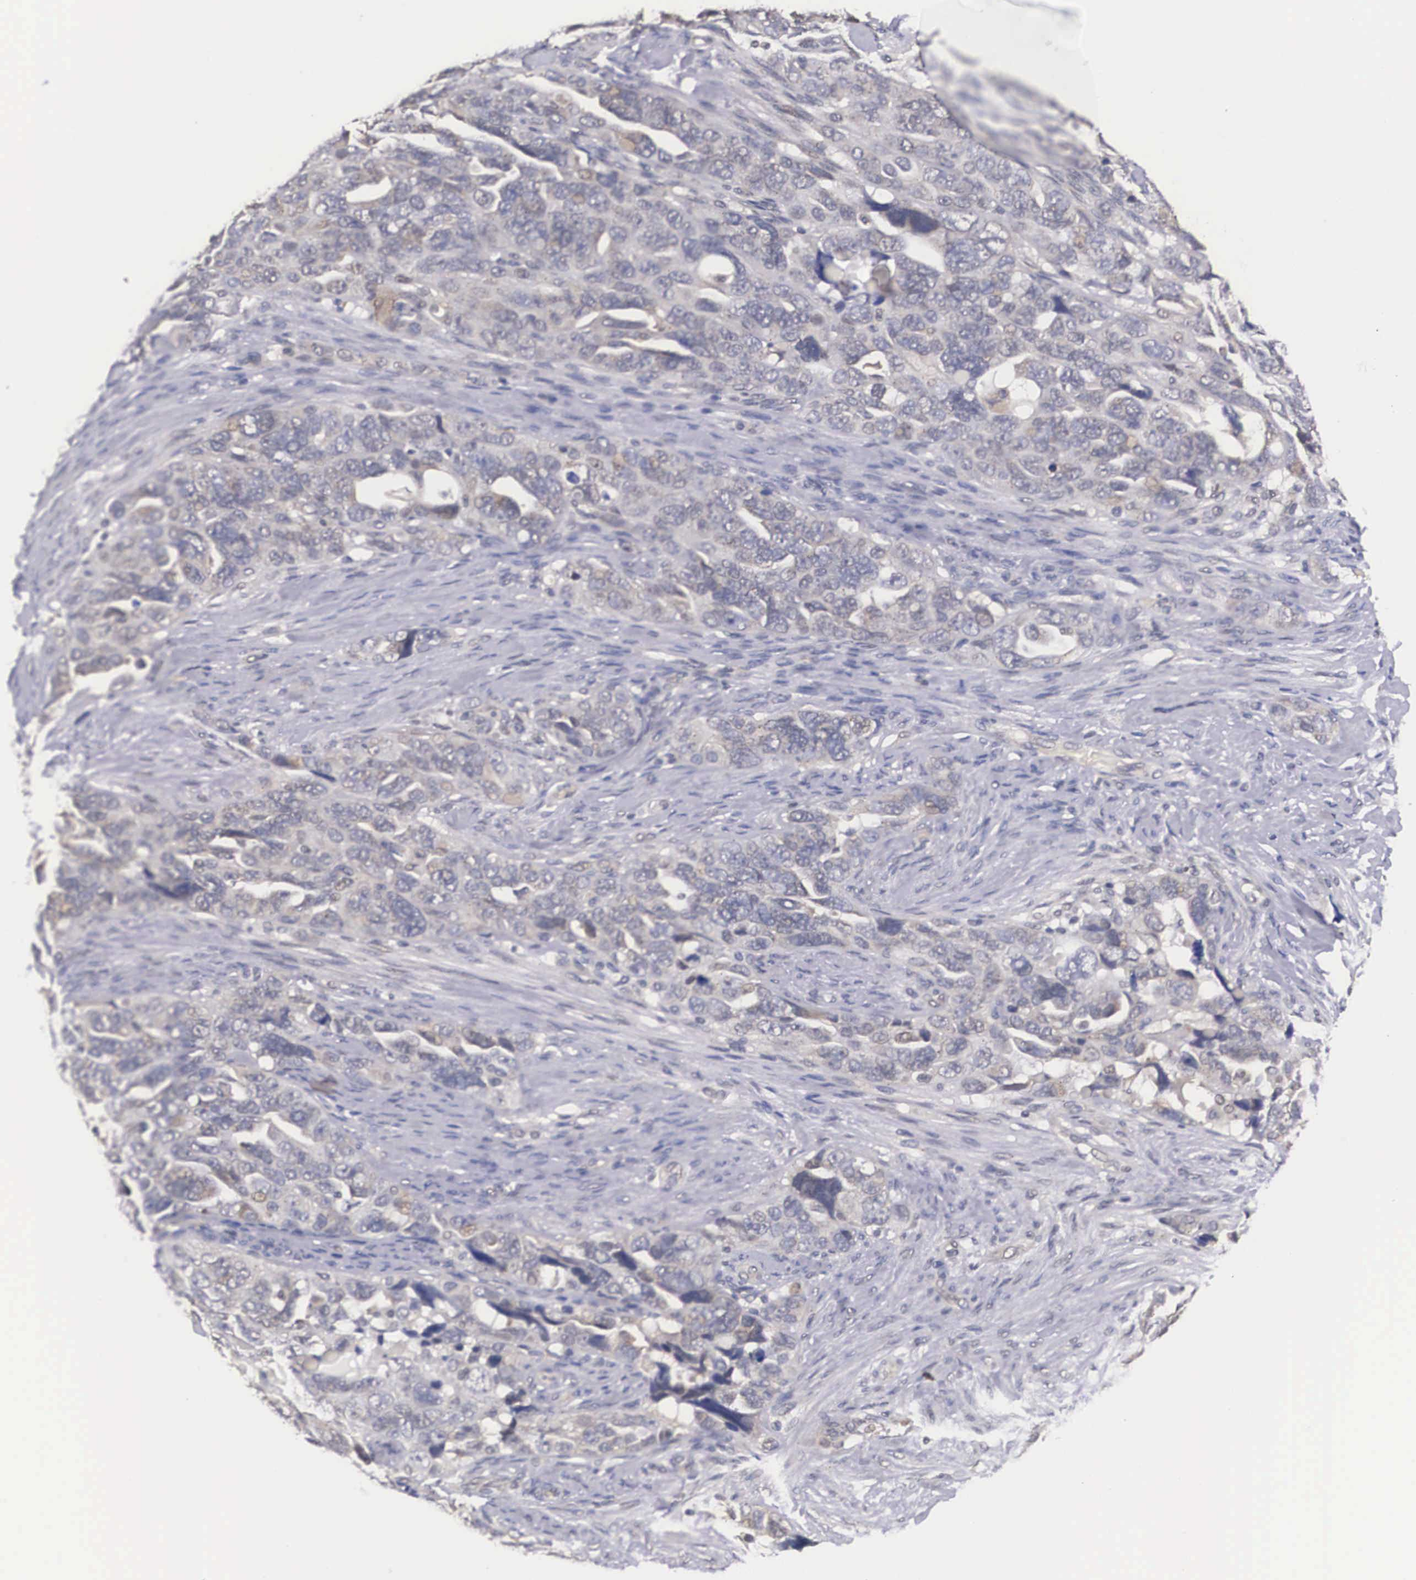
{"staining": {"intensity": "weak", "quantity": "25%-75%", "location": "cytoplasmic/membranous"}, "tissue": "ovarian cancer", "cell_type": "Tumor cells", "image_type": "cancer", "snomed": [{"axis": "morphology", "description": "Cystadenocarcinoma, serous, NOS"}, {"axis": "topography", "description": "Ovary"}], "caption": "Immunohistochemical staining of human ovarian serous cystadenocarcinoma shows weak cytoplasmic/membranous protein positivity in about 25%-75% of tumor cells.", "gene": "OTX2", "patient": {"sex": "female", "age": 63}}